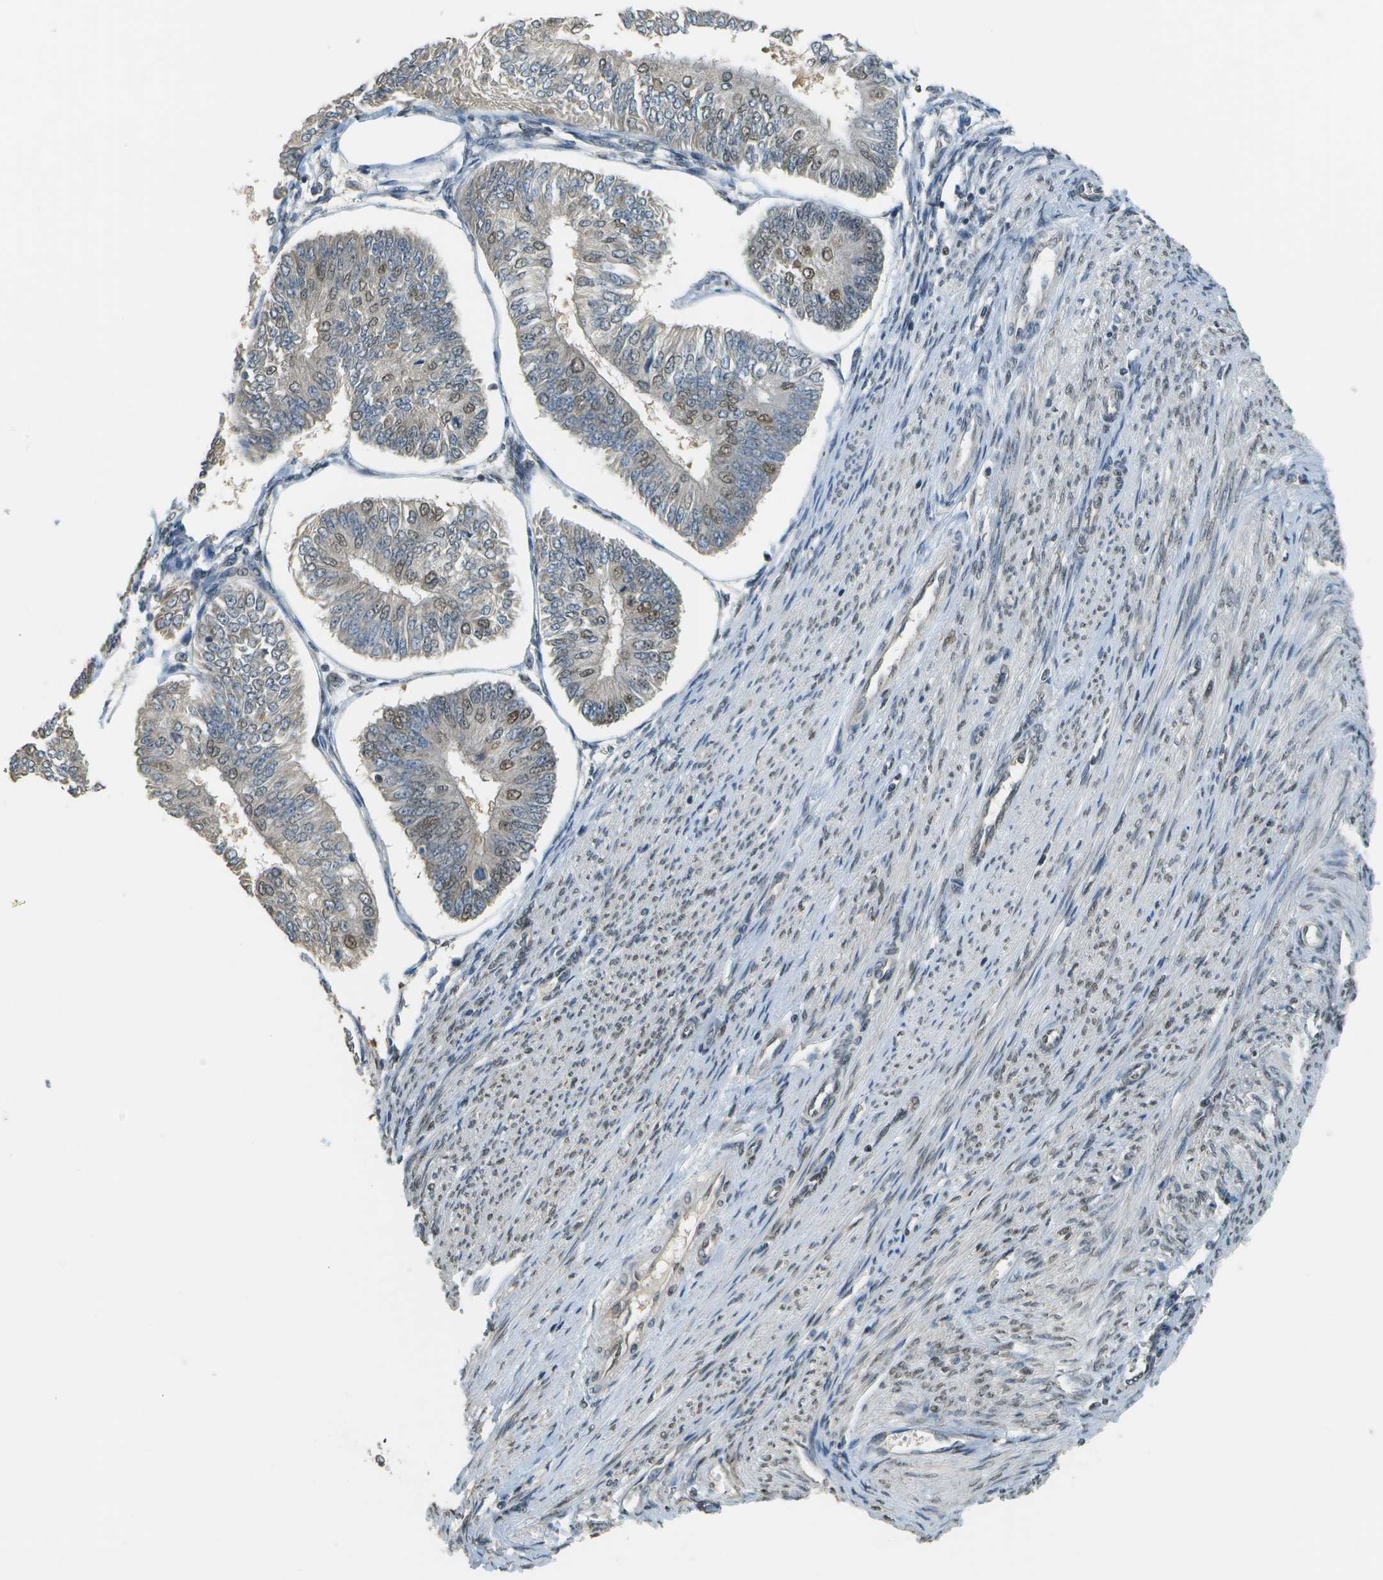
{"staining": {"intensity": "moderate", "quantity": "<25%", "location": "nuclear"}, "tissue": "endometrial cancer", "cell_type": "Tumor cells", "image_type": "cancer", "snomed": [{"axis": "morphology", "description": "Adenocarcinoma, NOS"}, {"axis": "topography", "description": "Endometrium"}], "caption": "Endometrial cancer (adenocarcinoma) tissue reveals moderate nuclear expression in about <25% of tumor cells, visualized by immunohistochemistry.", "gene": "ABL2", "patient": {"sex": "female", "age": 58}}